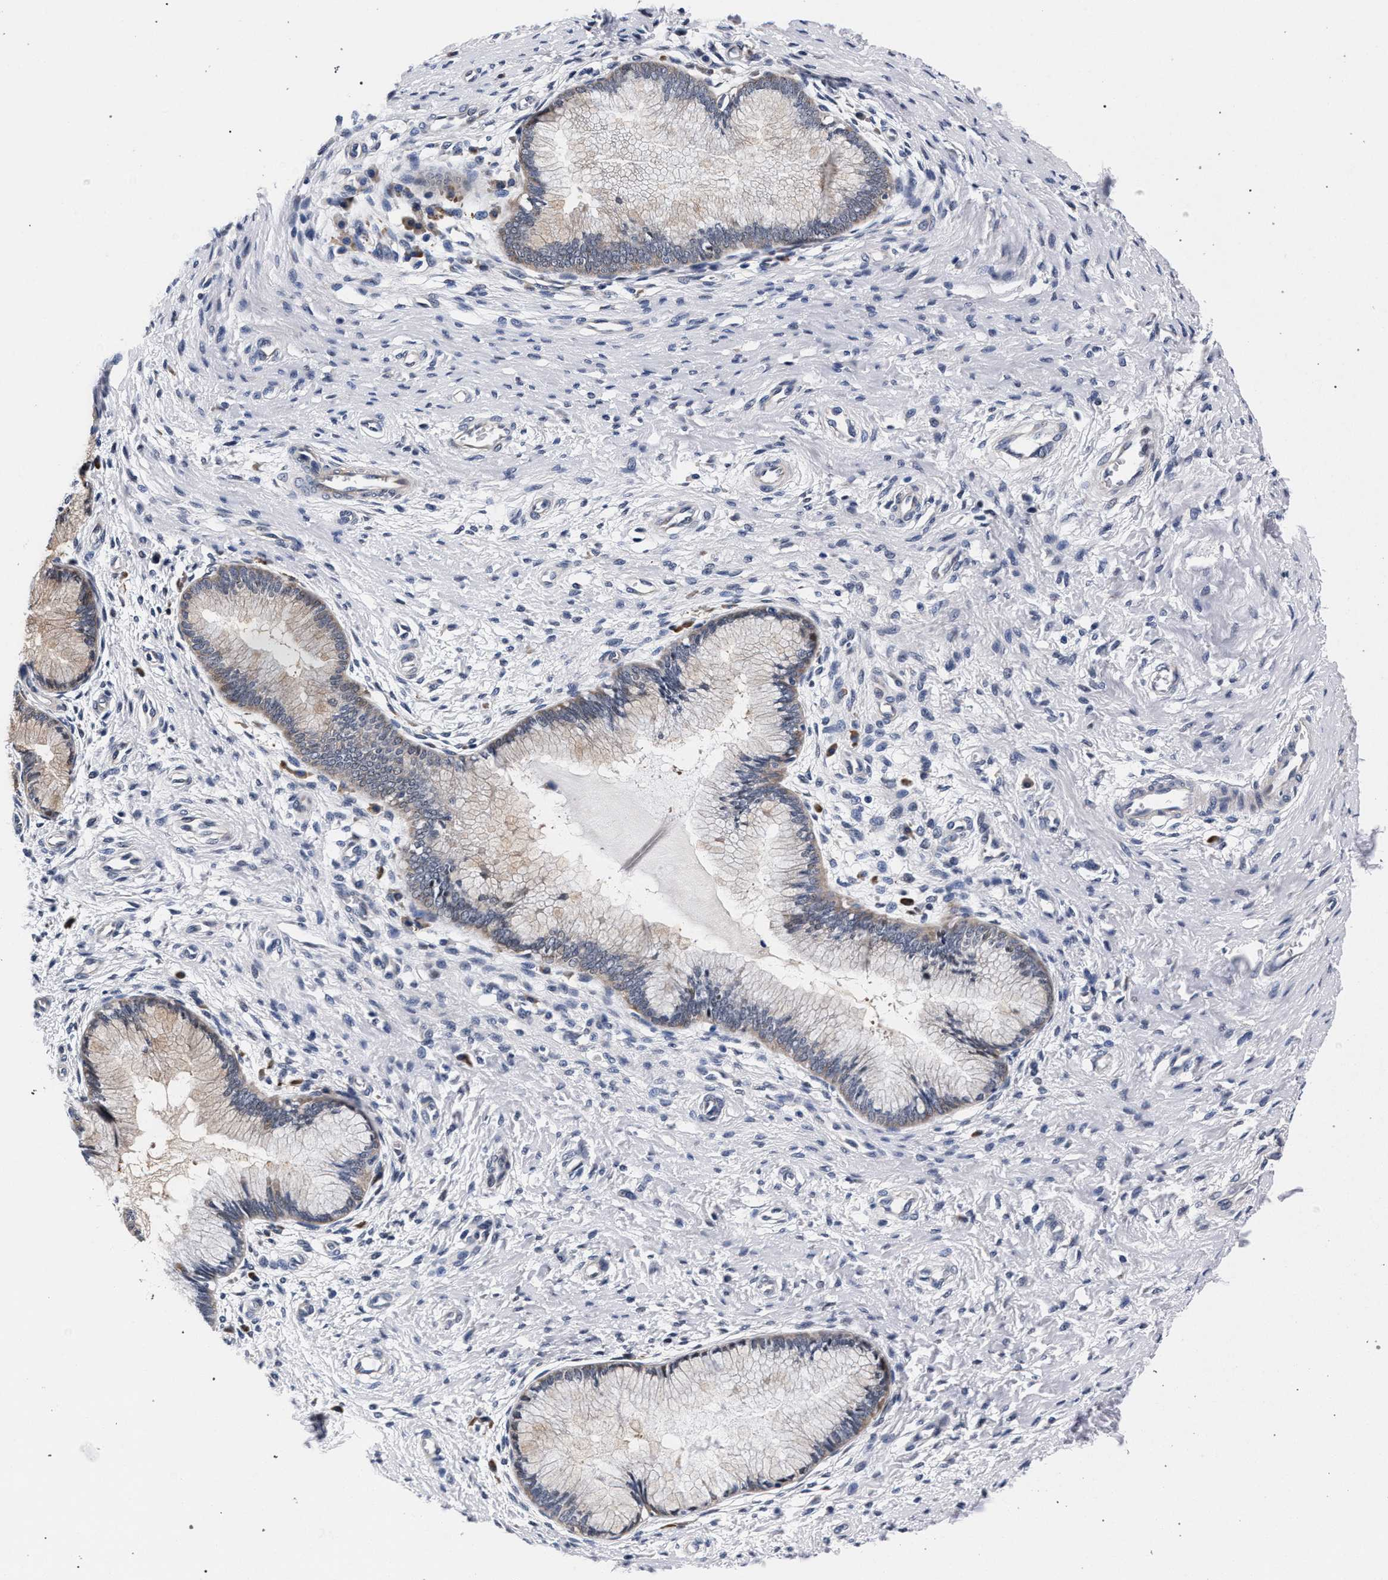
{"staining": {"intensity": "weak", "quantity": "25%-75%", "location": "cytoplasmic/membranous"}, "tissue": "cervix", "cell_type": "Glandular cells", "image_type": "normal", "snomed": [{"axis": "morphology", "description": "Normal tissue, NOS"}, {"axis": "topography", "description": "Cervix"}], "caption": "A micrograph of cervix stained for a protein demonstrates weak cytoplasmic/membranous brown staining in glandular cells.", "gene": "ZNF462", "patient": {"sex": "female", "age": 55}}